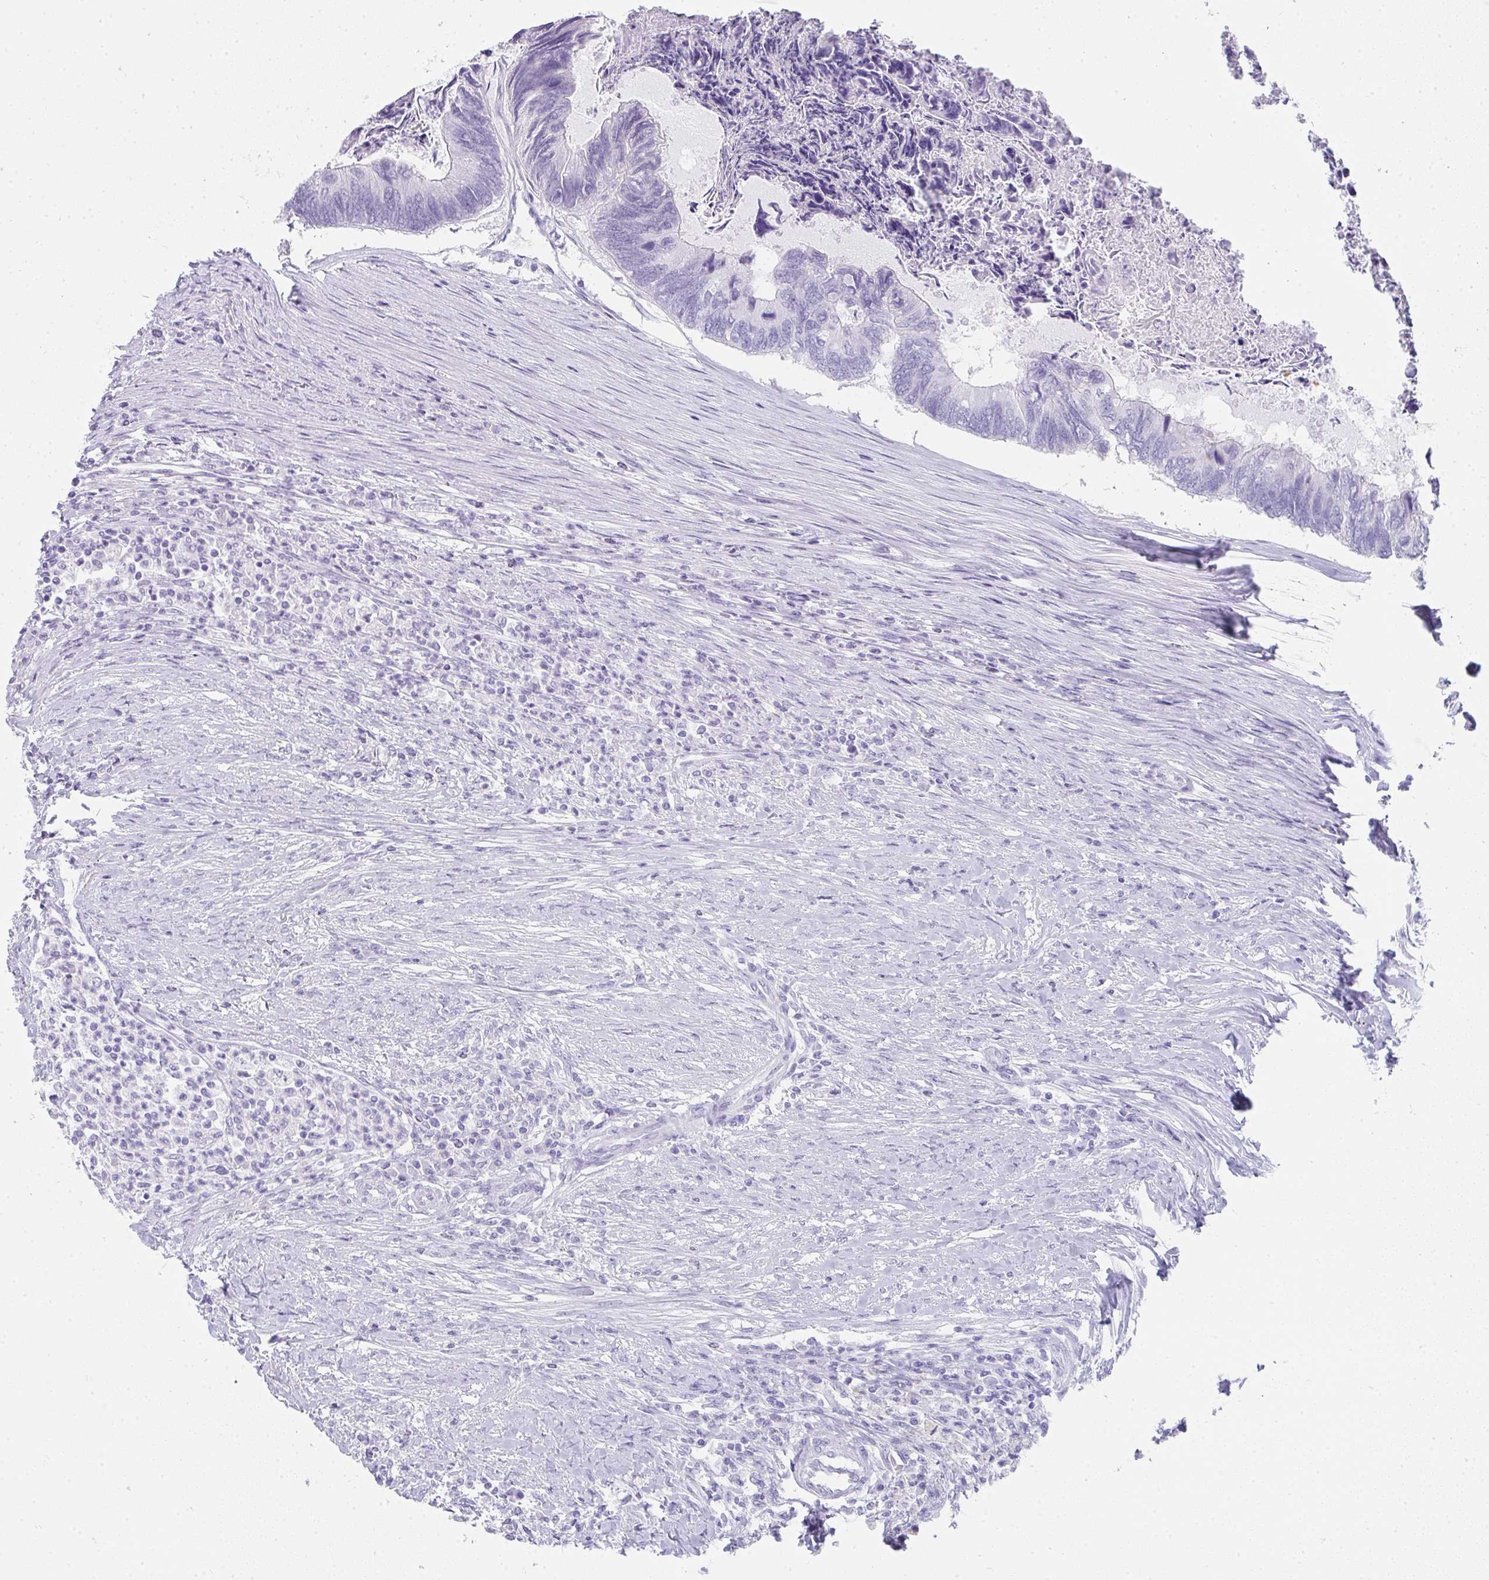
{"staining": {"intensity": "negative", "quantity": "none", "location": "none"}, "tissue": "colorectal cancer", "cell_type": "Tumor cells", "image_type": "cancer", "snomed": [{"axis": "morphology", "description": "Adenocarcinoma, NOS"}, {"axis": "topography", "description": "Colon"}], "caption": "A micrograph of human adenocarcinoma (colorectal) is negative for staining in tumor cells.", "gene": "RLF", "patient": {"sex": "female", "age": 67}}